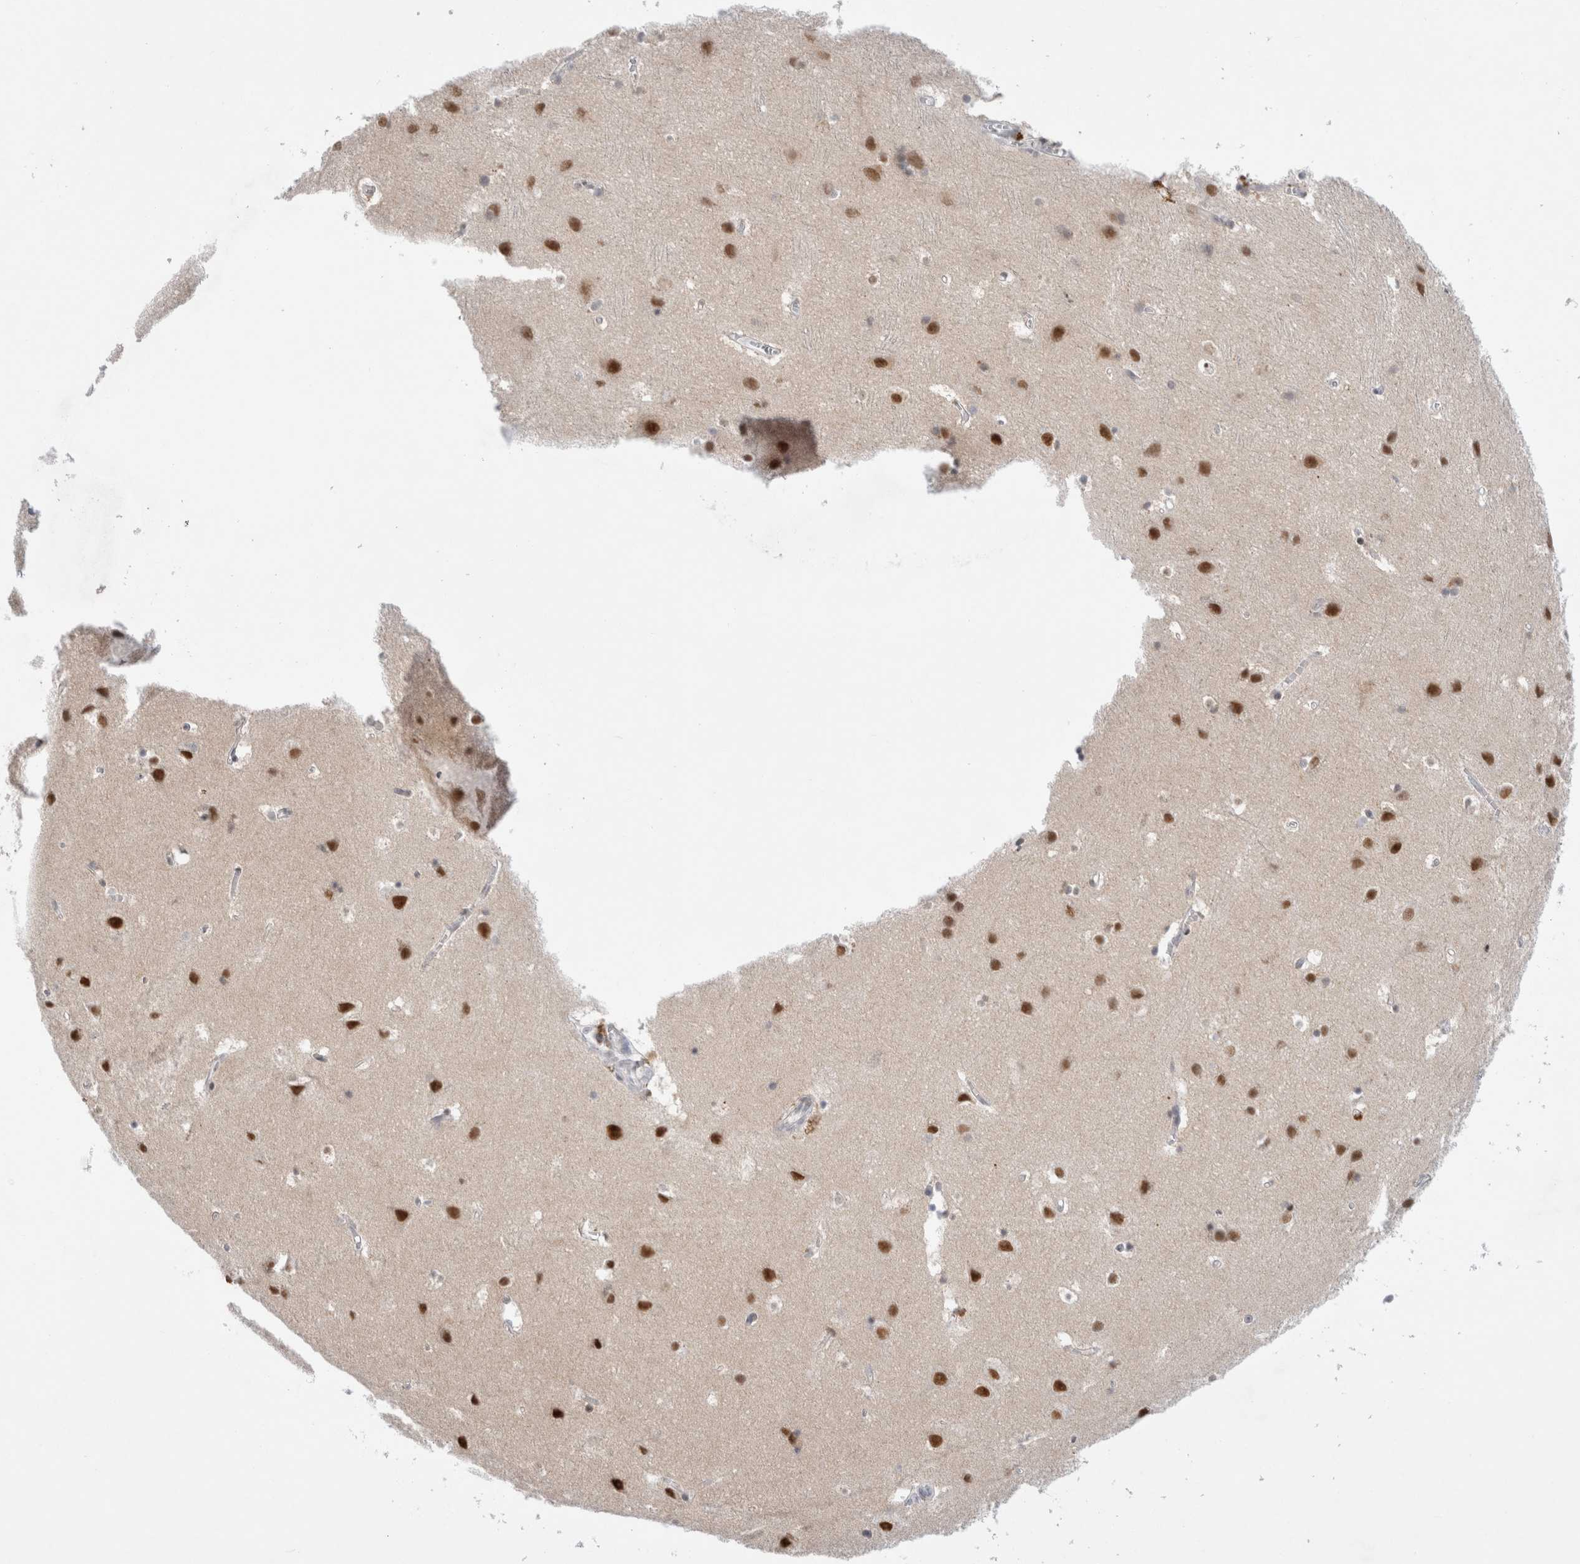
{"staining": {"intensity": "negative", "quantity": "none", "location": "none"}, "tissue": "cerebral cortex", "cell_type": "Endothelial cells", "image_type": "normal", "snomed": [{"axis": "morphology", "description": "Normal tissue, NOS"}, {"axis": "topography", "description": "Cerebral cortex"}], "caption": "Immunohistochemical staining of normal human cerebral cortex exhibits no significant positivity in endothelial cells.", "gene": "CERS5", "patient": {"sex": "male", "age": 54}}